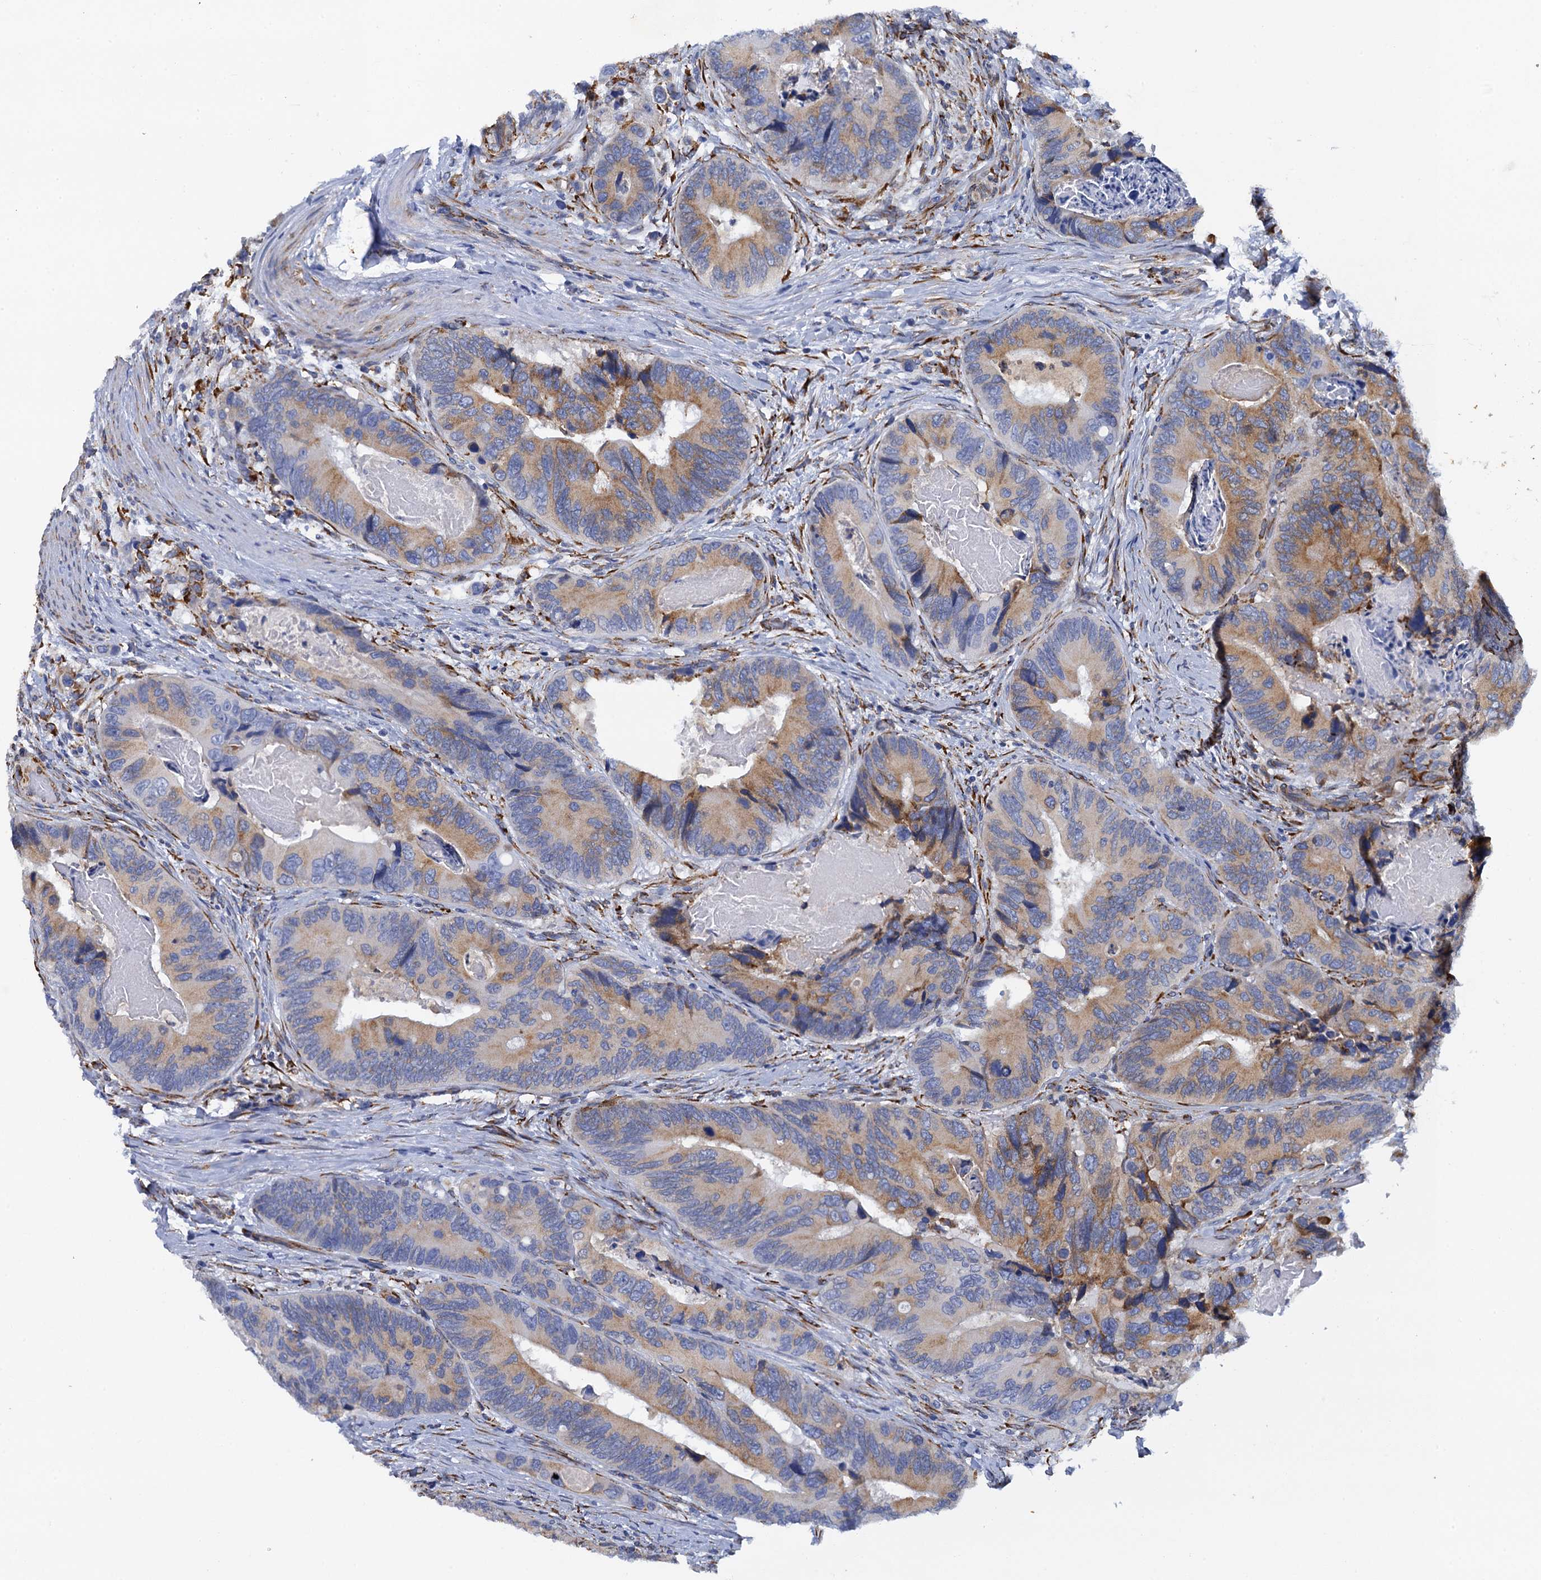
{"staining": {"intensity": "moderate", "quantity": ">75%", "location": "cytoplasmic/membranous"}, "tissue": "colorectal cancer", "cell_type": "Tumor cells", "image_type": "cancer", "snomed": [{"axis": "morphology", "description": "Adenocarcinoma, NOS"}, {"axis": "topography", "description": "Colon"}], "caption": "A brown stain highlights moderate cytoplasmic/membranous staining of a protein in colorectal adenocarcinoma tumor cells. The protein of interest is shown in brown color, while the nuclei are stained blue.", "gene": "POGLUT3", "patient": {"sex": "male", "age": 84}}